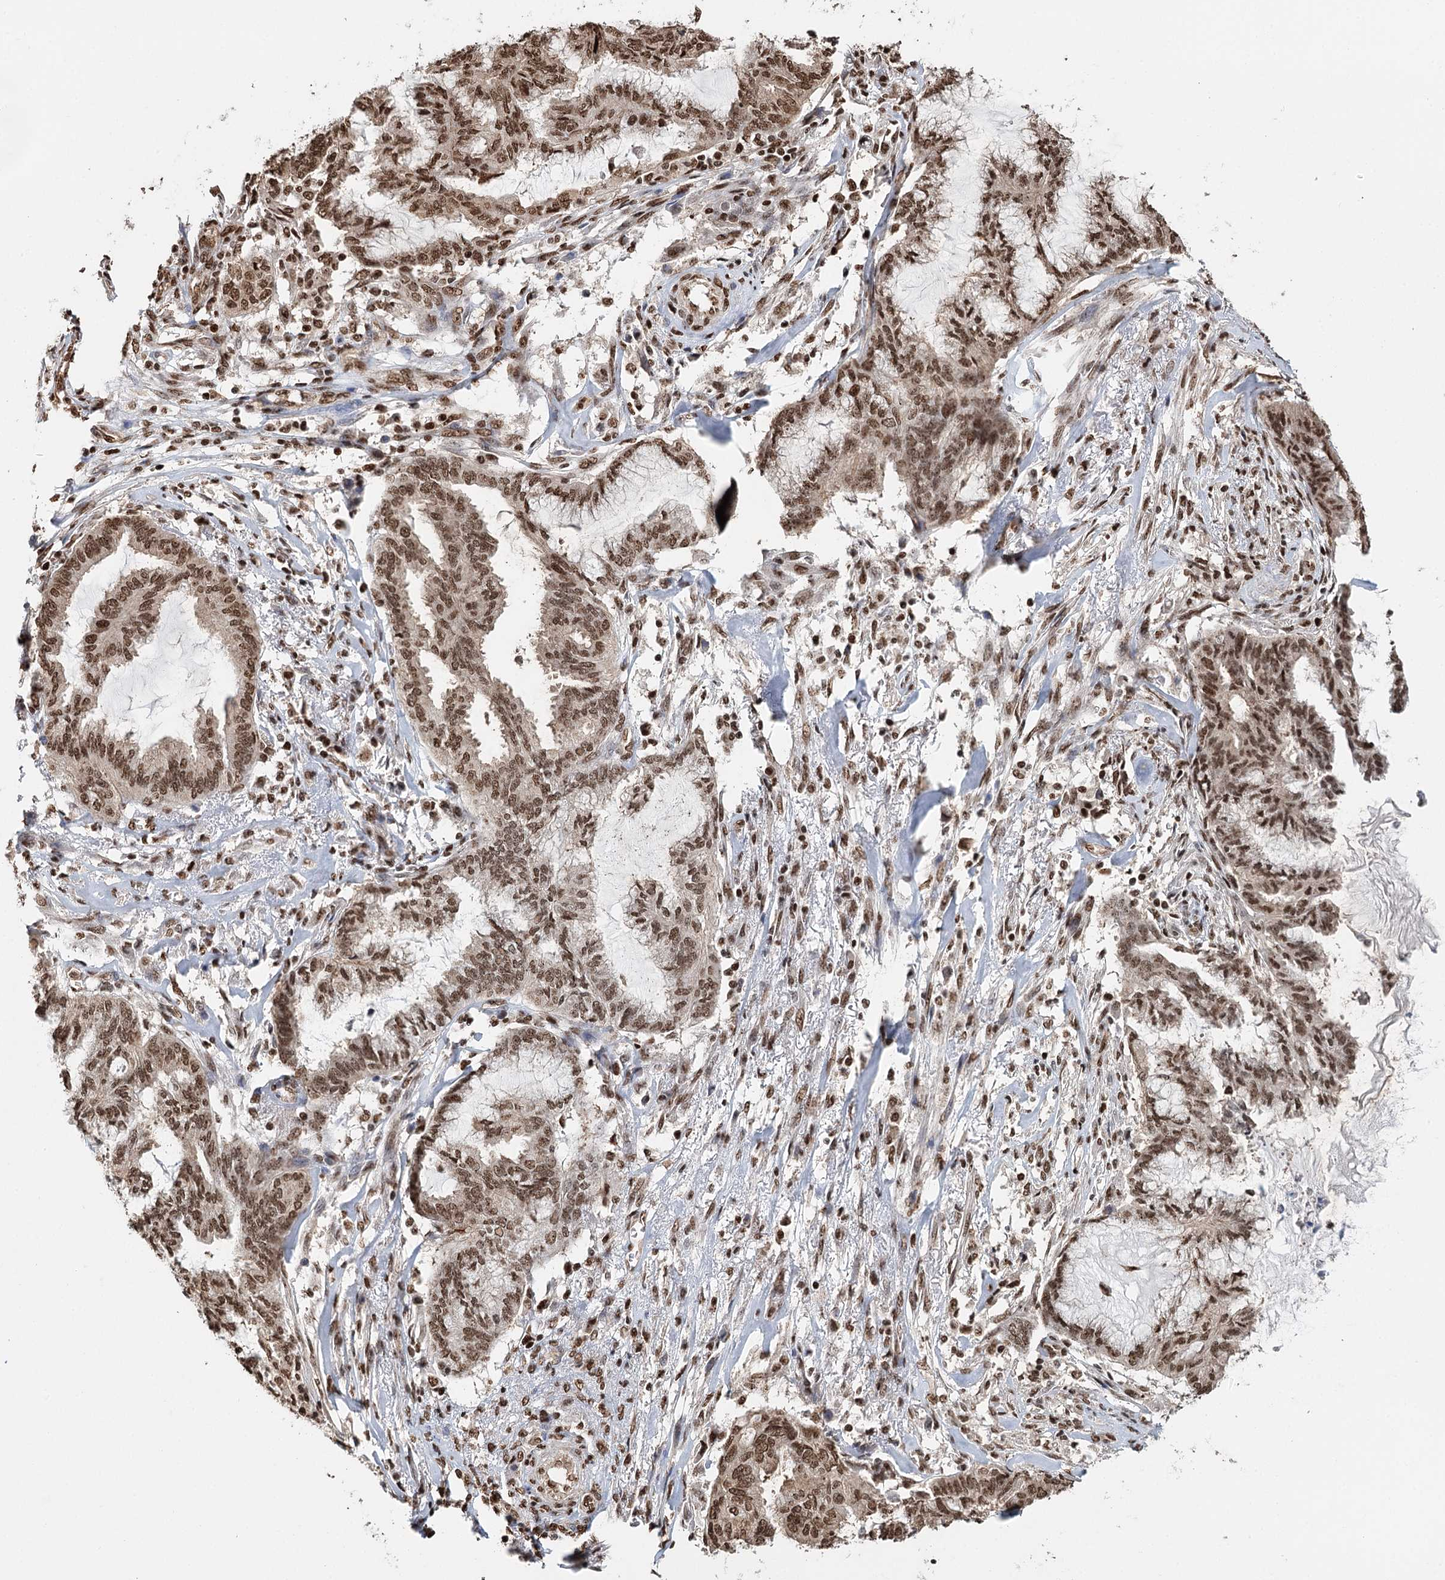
{"staining": {"intensity": "moderate", "quantity": ">75%", "location": "nuclear"}, "tissue": "endometrial cancer", "cell_type": "Tumor cells", "image_type": "cancer", "snomed": [{"axis": "morphology", "description": "Adenocarcinoma, NOS"}, {"axis": "topography", "description": "Endometrium"}], "caption": "Human endometrial cancer (adenocarcinoma) stained for a protein (brown) exhibits moderate nuclear positive staining in about >75% of tumor cells.", "gene": "RPS27A", "patient": {"sex": "female", "age": 86}}